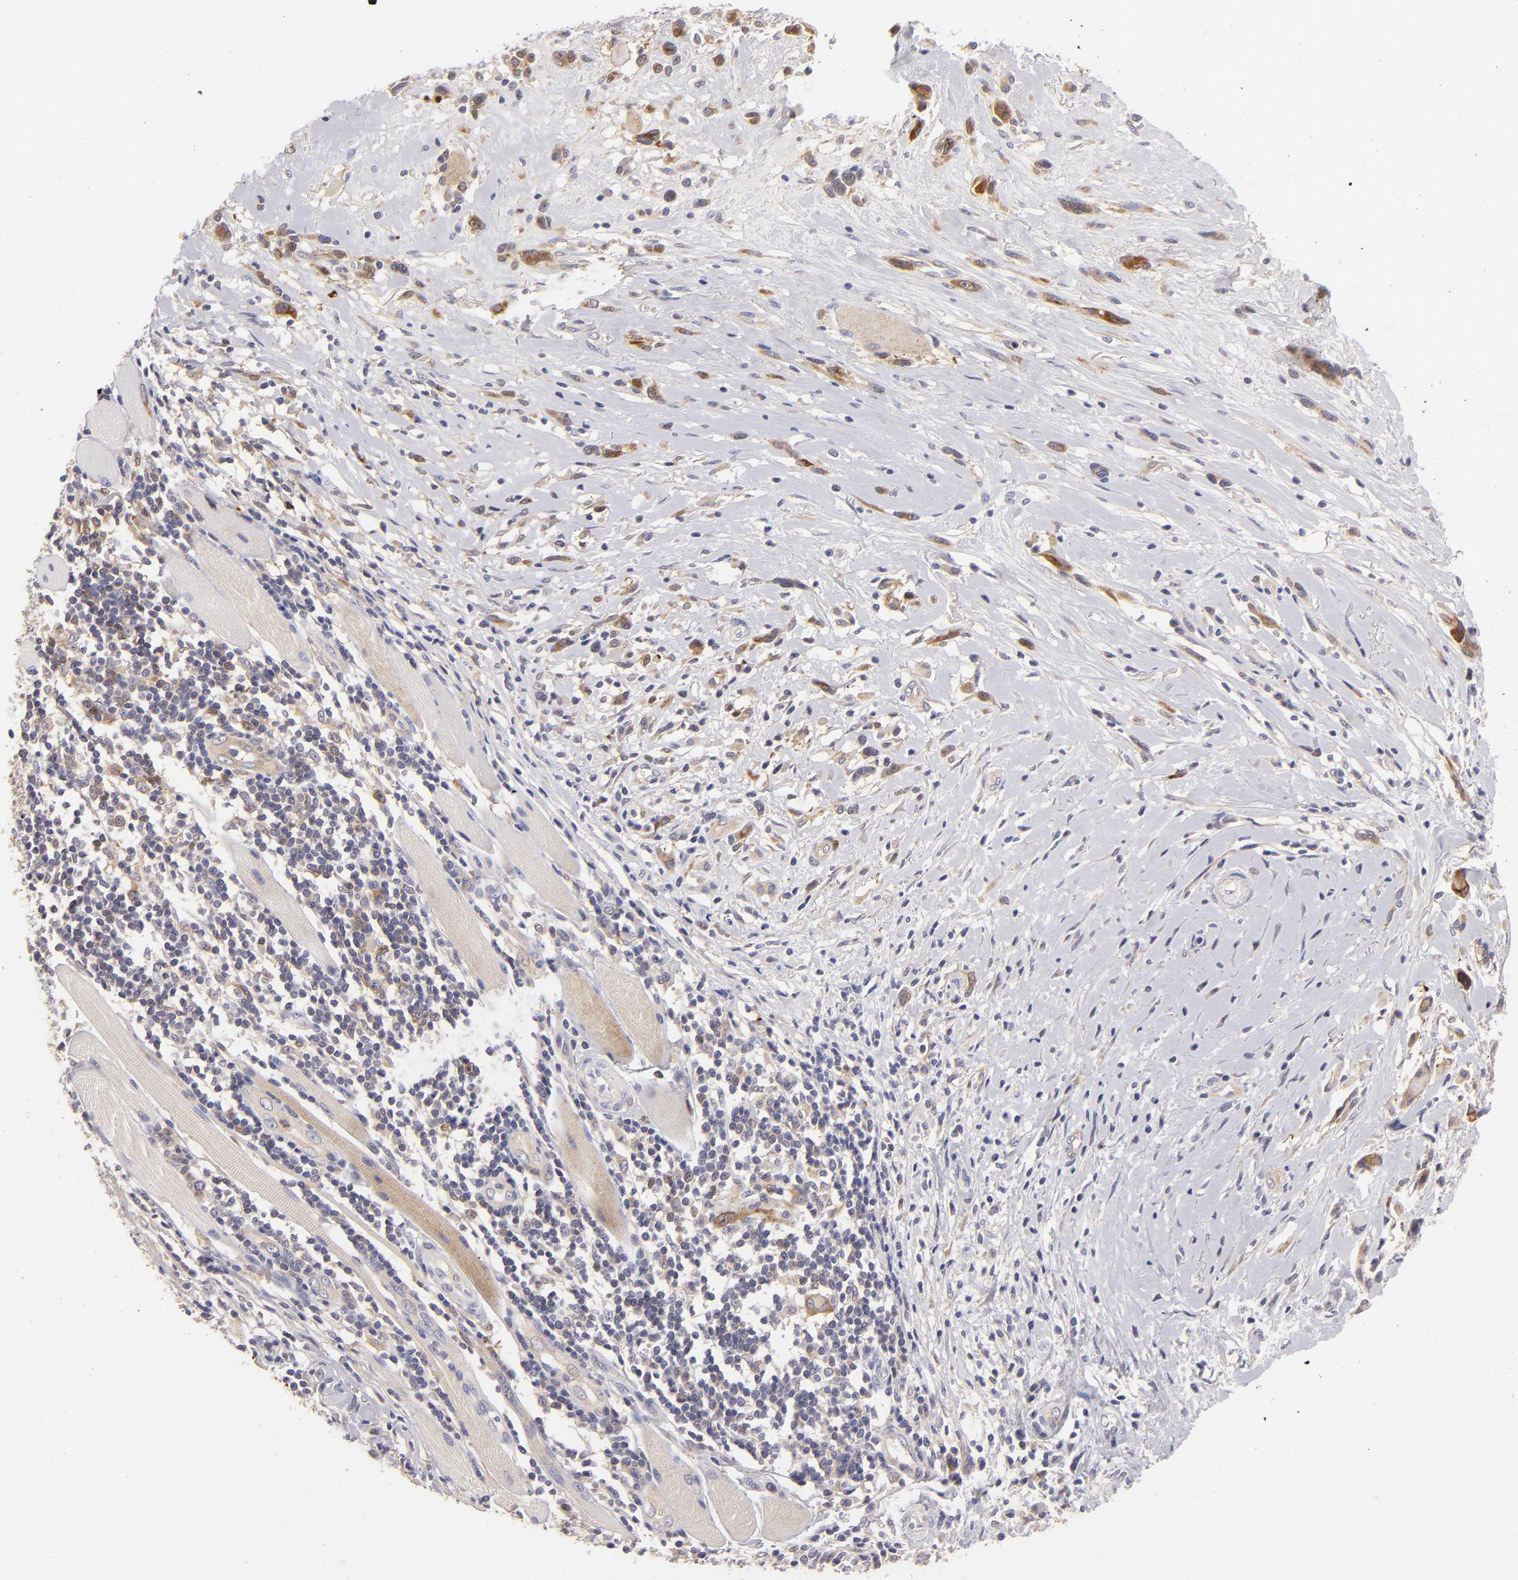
{"staining": {"intensity": "strong", "quantity": ">75%", "location": "cytoplasmic/membranous"}, "tissue": "melanoma", "cell_type": "Tumor cells", "image_type": "cancer", "snomed": [{"axis": "morphology", "description": "Malignant melanoma, NOS"}, {"axis": "topography", "description": "Skin"}], "caption": "Tumor cells show strong cytoplasmic/membranous positivity in approximately >75% of cells in melanoma.", "gene": "MMP10", "patient": {"sex": "male", "age": 91}}